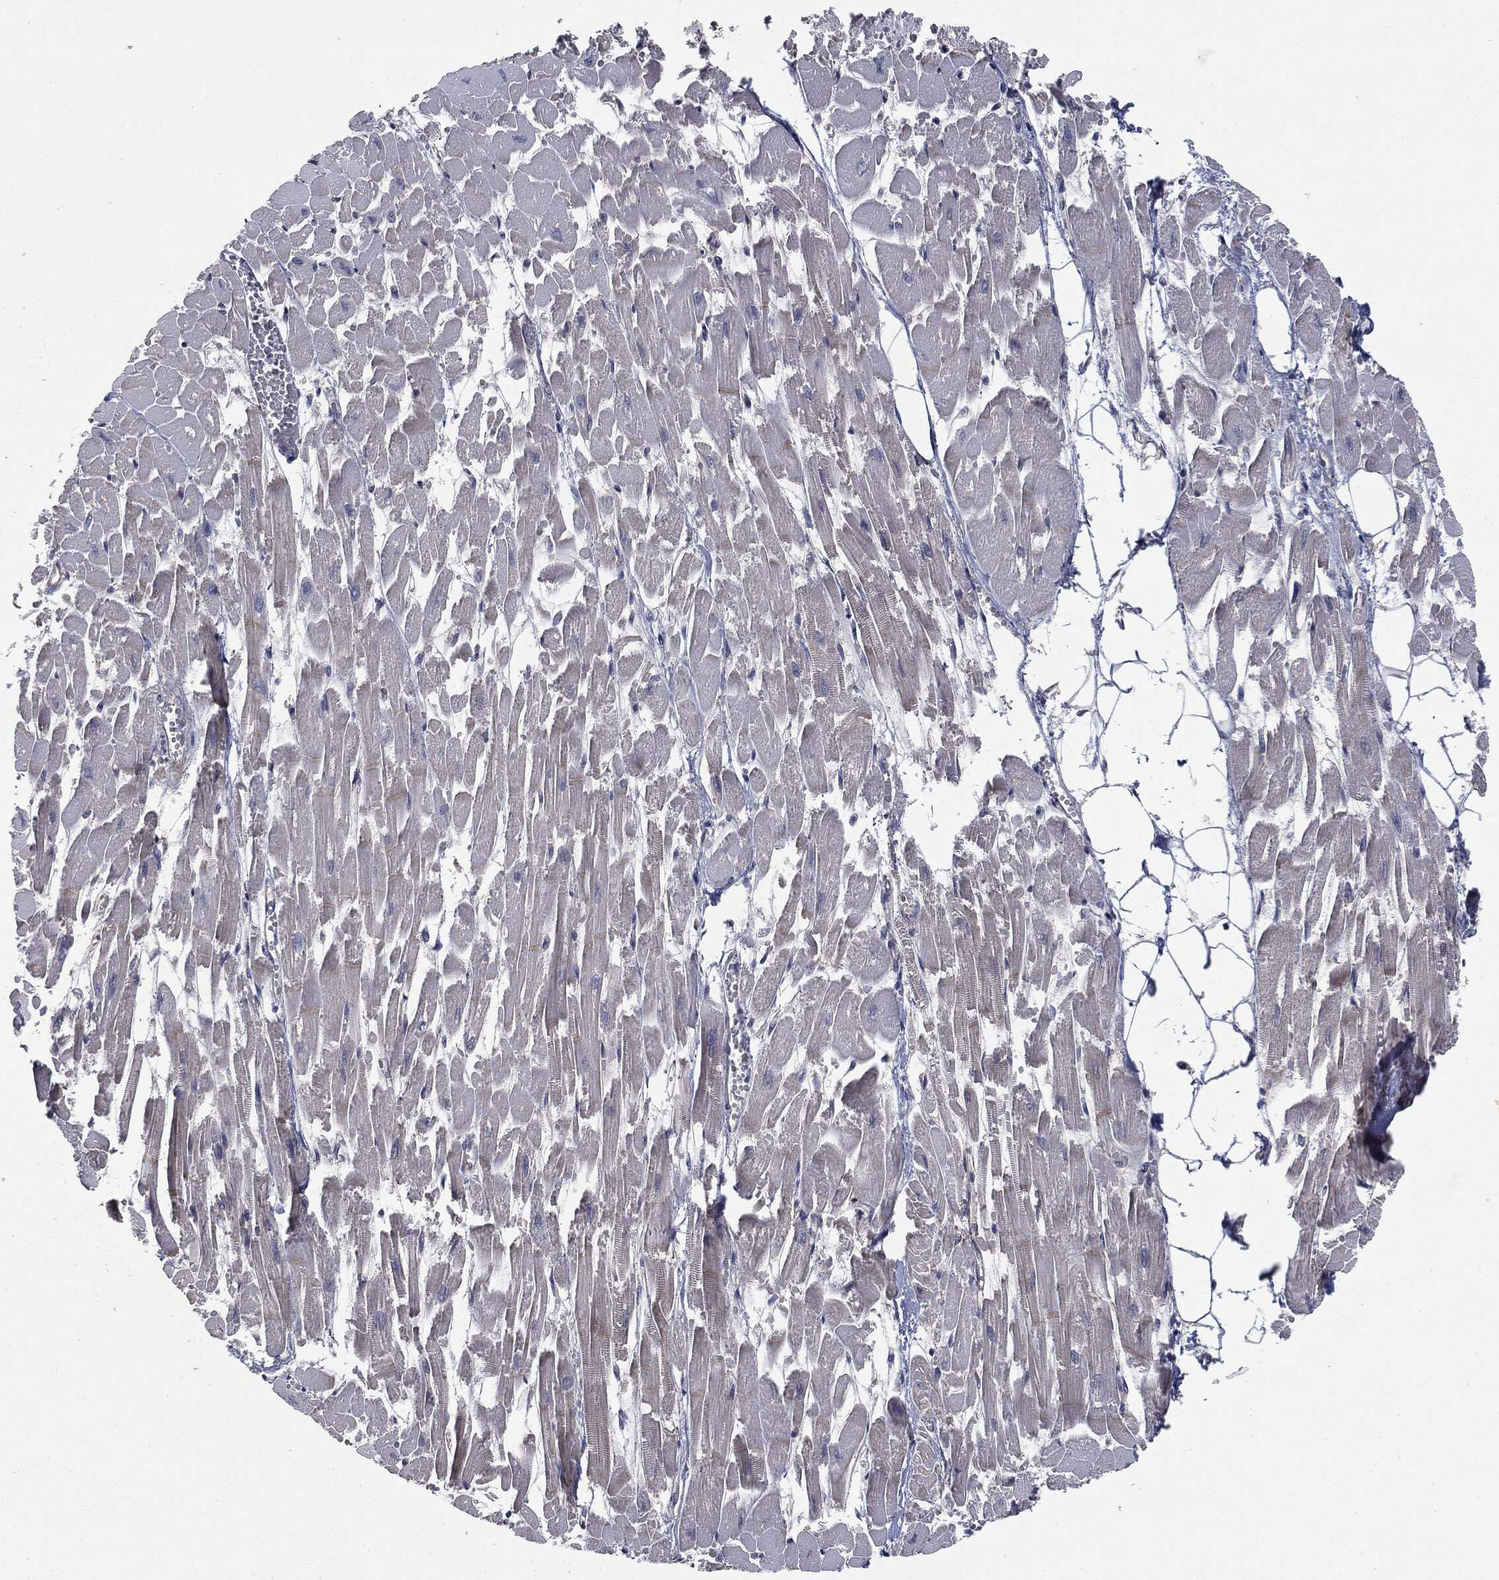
{"staining": {"intensity": "strong", "quantity": "25%-75%", "location": "cytoplasmic/membranous"}, "tissue": "heart muscle", "cell_type": "Cardiomyocytes", "image_type": "normal", "snomed": [{"axis": "morphology", "description": "Normal tissue, NOS"}, {"axis": "topography", "description": "Heart"}], "caption": "The immunohistochemical stain highlights strong cytoplasmic/membranous positivity in cardiomyocytes of unremarkable heart muscle. Using DAB (3,3'-diaminobenzidine) (brown) and hematoxylin (blue) stains, captured at high magnification using brightfield microscopy.", "gene": "EPS15L1", "patient": {"sex": "female", "age": 52}}